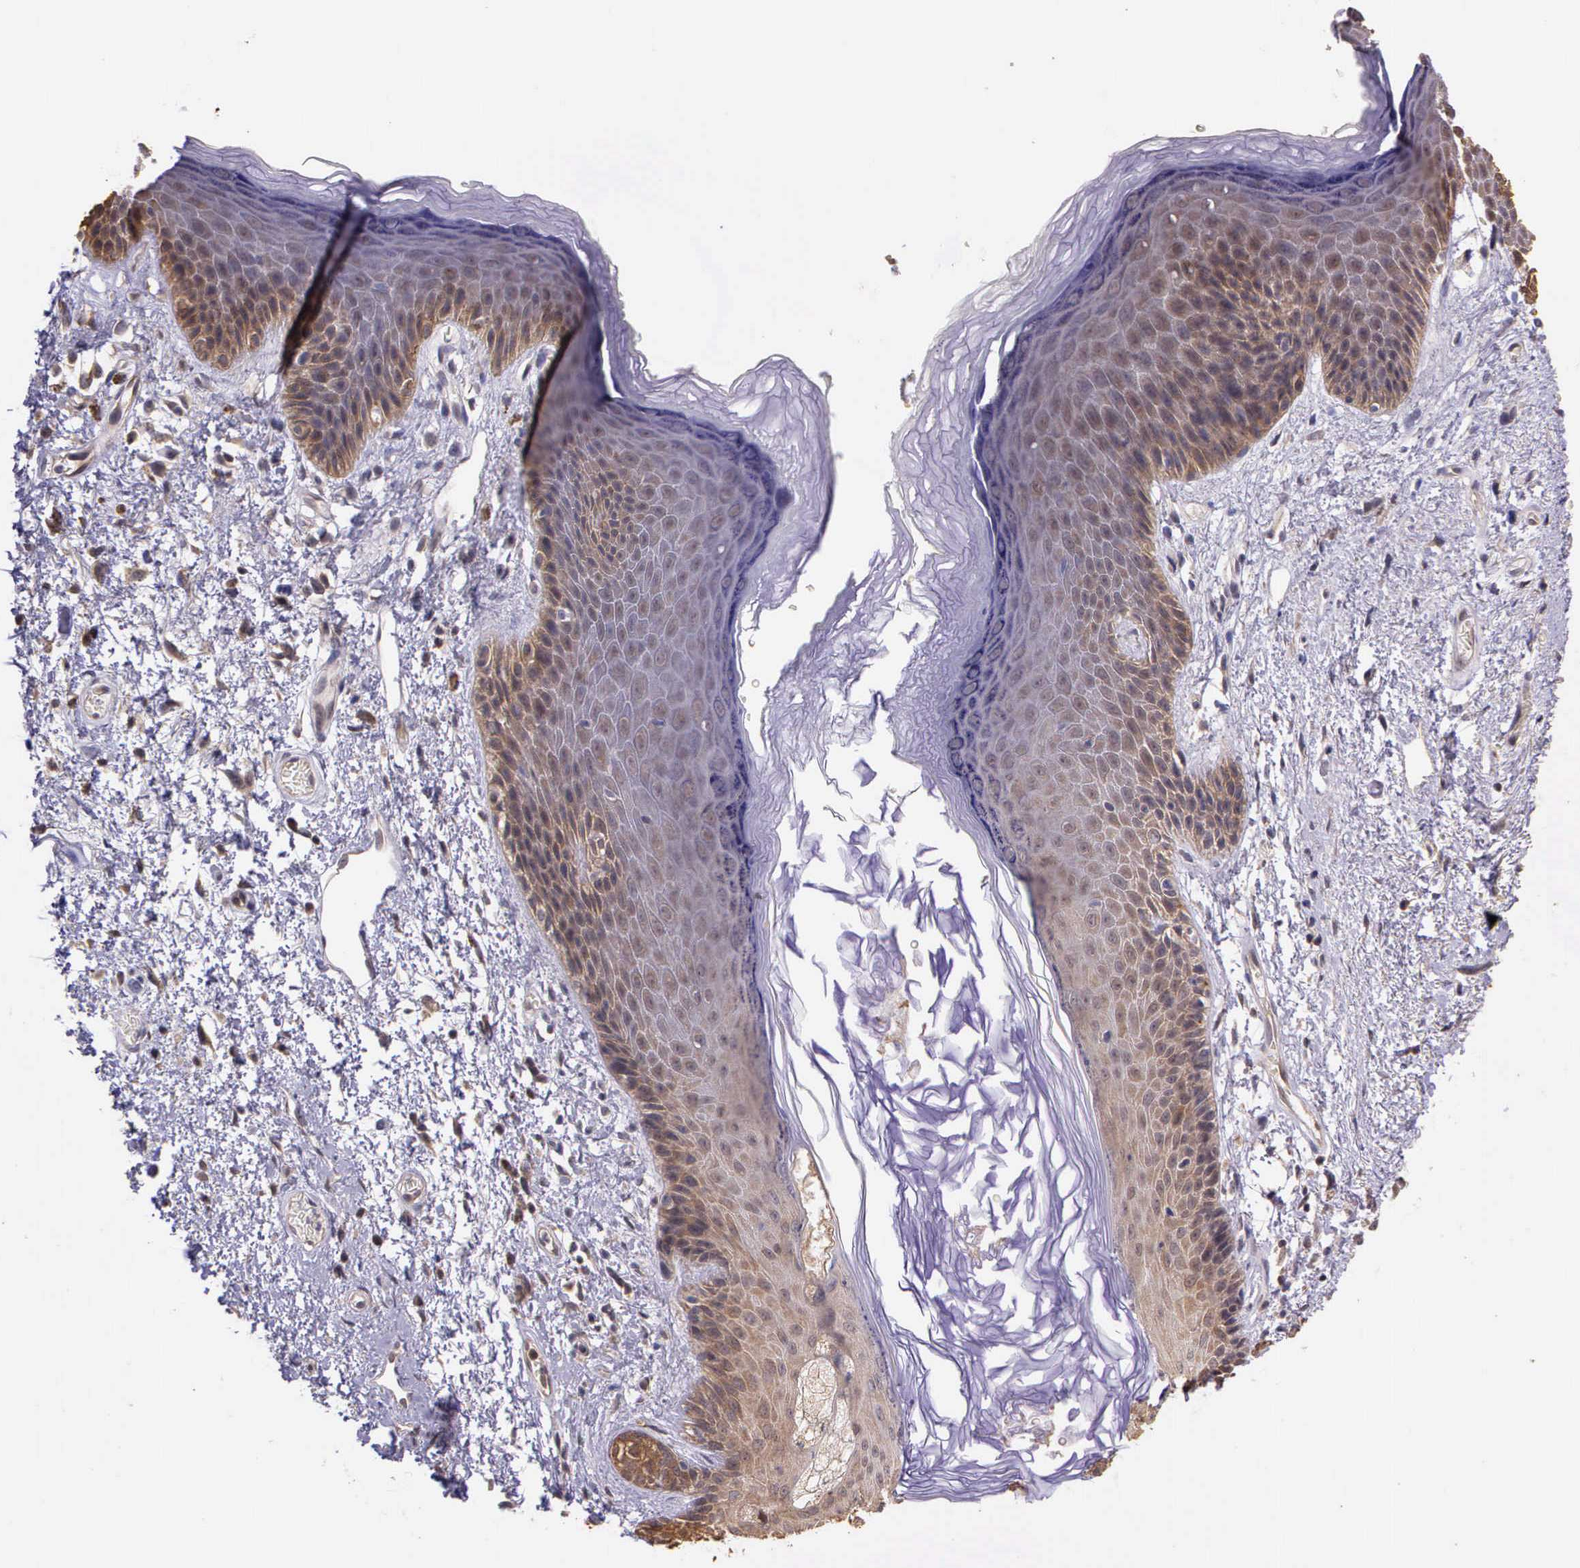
{"staining": {"intensity": "weak", "quantity": "25%-75%", "location": "cytoplasmic/membranous"}, "tissue": "skin", "cell_type": "Epidermal cells", "image_type": "normal", "snomed": [{"axis": "morphology", "description": "Normal tissue, NOS"}, {"axis": "topography", "description": "Anal"}, {"axis": "topography", "description": "Peripheral nerve tissue"}], "caption": "A low amount of weak cytoplasmic/membranous staining is seen in approximately 25%-75% of epidermal cells in benign skin. (IHC, brightfield microscopy, high magnification).", "gene": "IGBP1P2", "patient": {"sex": "female", "age": 46}}